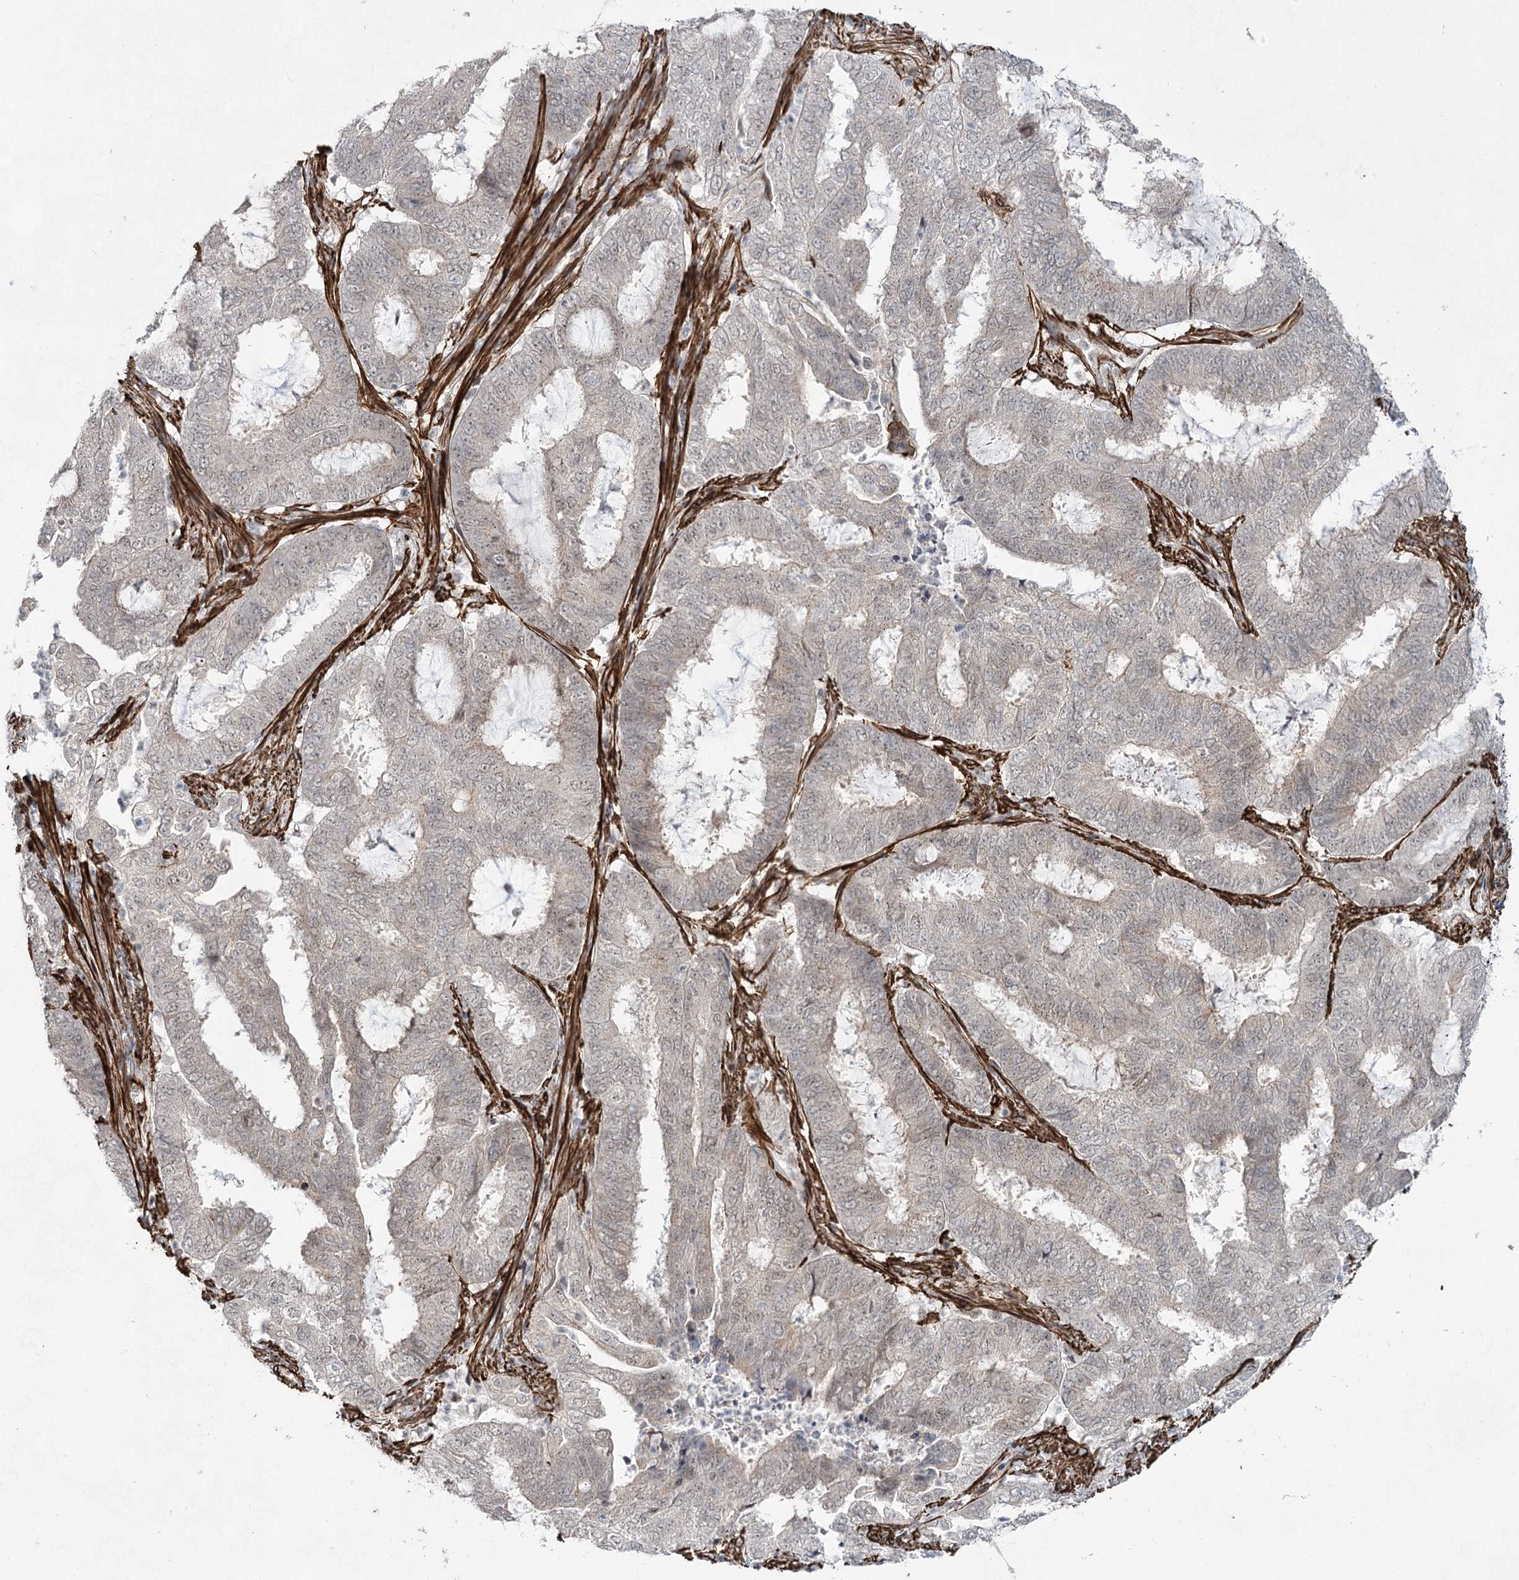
{"staining": {"intensity": "weak", "quantity": "<25%", "location": "nuclear"}, "tissue": "endometrial cancer", "cell_type": "Tumor cells", "image_type": "cancer", "snomed": [{"axis": "morphology", "description": "Adenocarcinoma, NOS"}, {"axis": "topography", "description": "Endometrium"}], "caption": "Tumor cells show no significant protein staining in endometrial cancer.", "gene": "CWF19L1", "patient": {"sex": "female", "age": 51}}